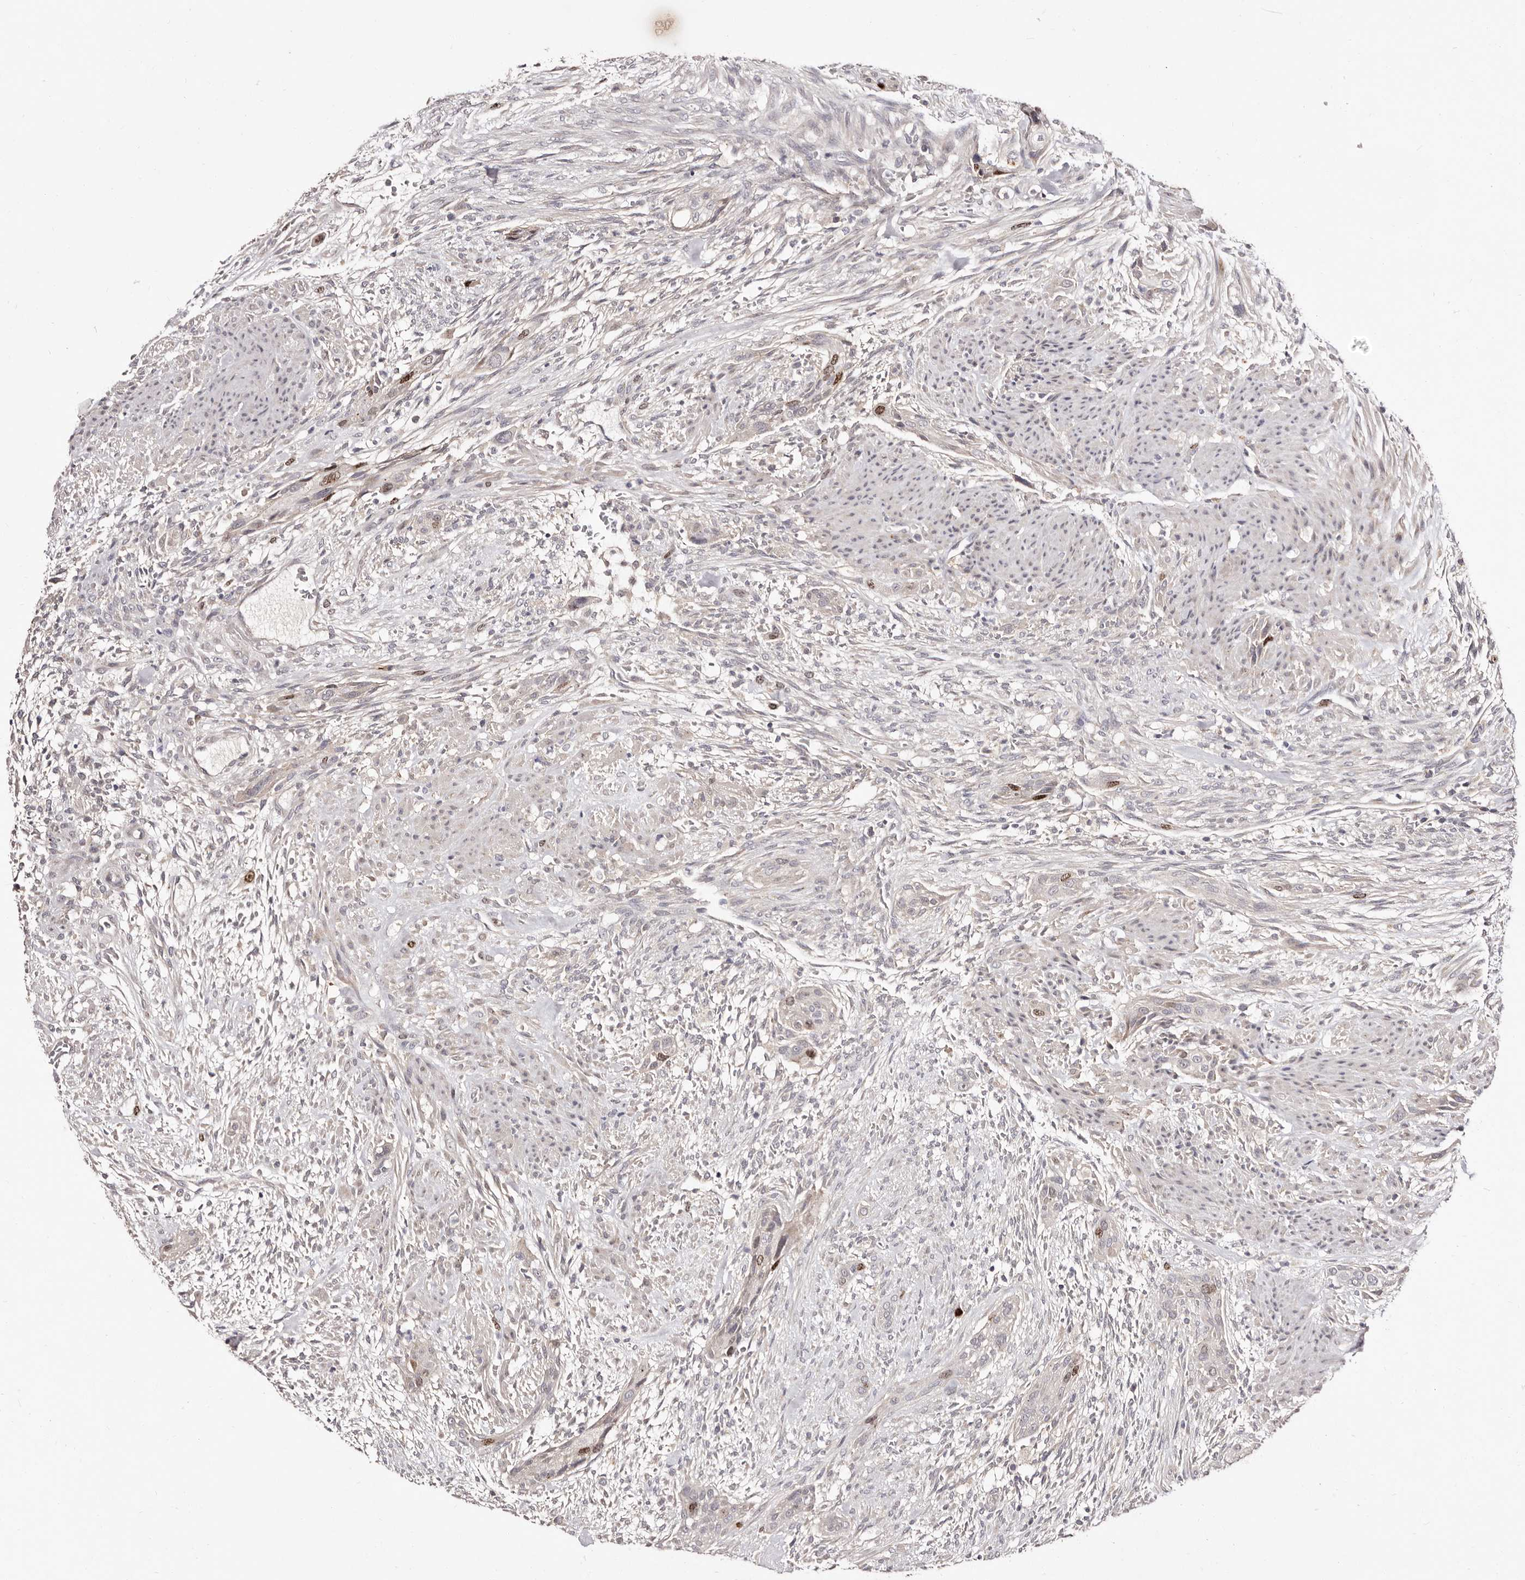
{"staining": {"intensity": "moderate", "quantity": "<25%", "location": "nuclear"}, "tissue": "urothelial cancer", "cell_type": "Tumor cells", "image_type": "cancer", "snomed": [{"axis": "morphology", "description": "Urothelial carcinoma, High grade"}, {"axis": "topography", "description": "Urinary bladder"}], "caption": "This histopathology image exhibits urothelial cancer stained with immunohistochemistry (IHC) to label a protein in brown. The nuclear of tumor cells show moderate positivity for the protein. Nuclei are counter-stained blue.", "gene": "CDCA8", "patient": {"sex": "male", "age": 35}}